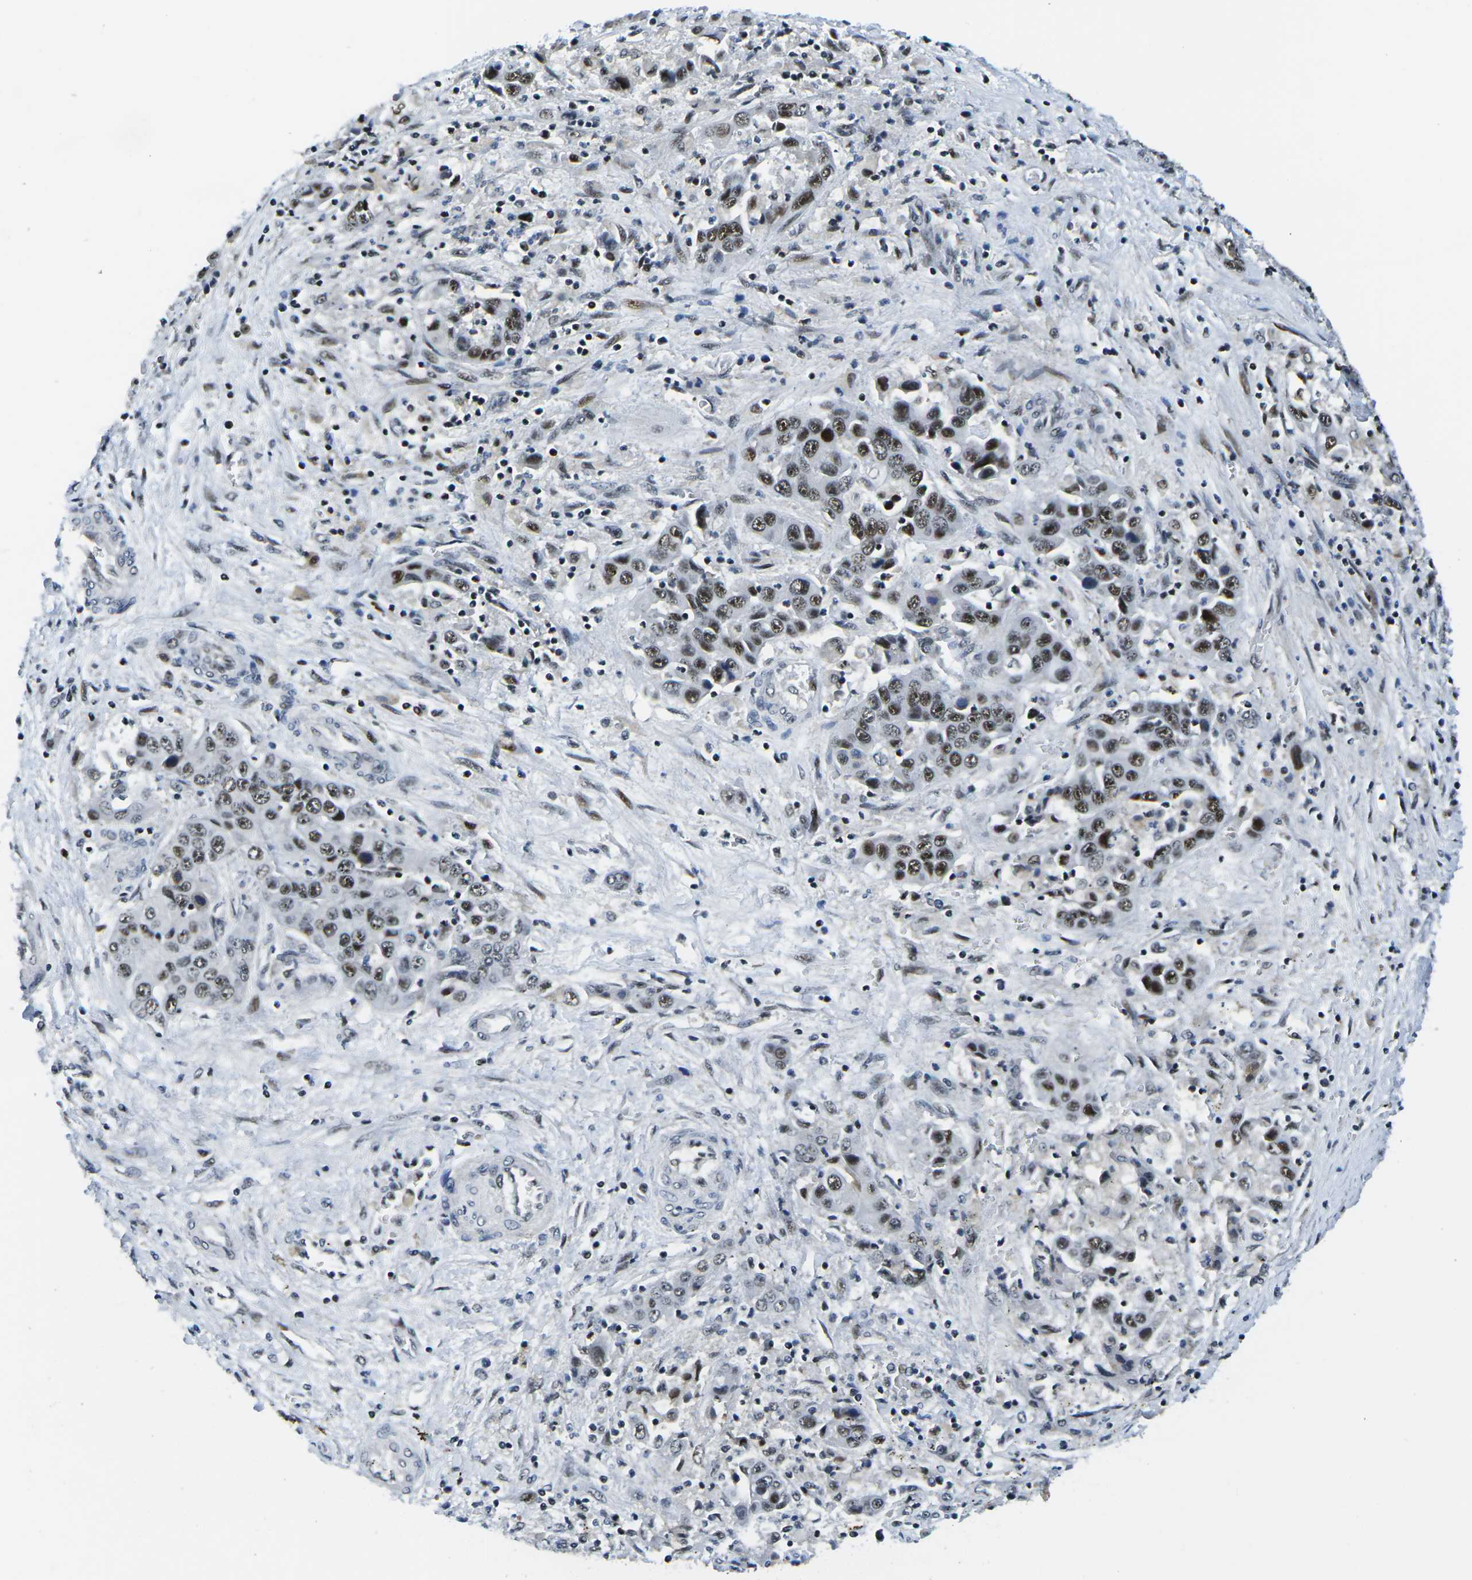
{"staining": {"intensity": "moderate", "quantity": ">75%", "location": "nuclear"}, "tissue": "liver cancer", "cell_type": "Tumor cells", "image_type": "cancer", "snomed": [{"axis": "morphology", "description": "Cholangiocarcinoma"}, {"axis": "topography", "description": "Liver"}], "caption": "Moderate nuclear staining for a protein is present in about >75% of tumor cells of cholangiocarcinoma (liver) using IHC.", "gene": "PRPF8", "patient": {"sex": "female", "age": 52}}